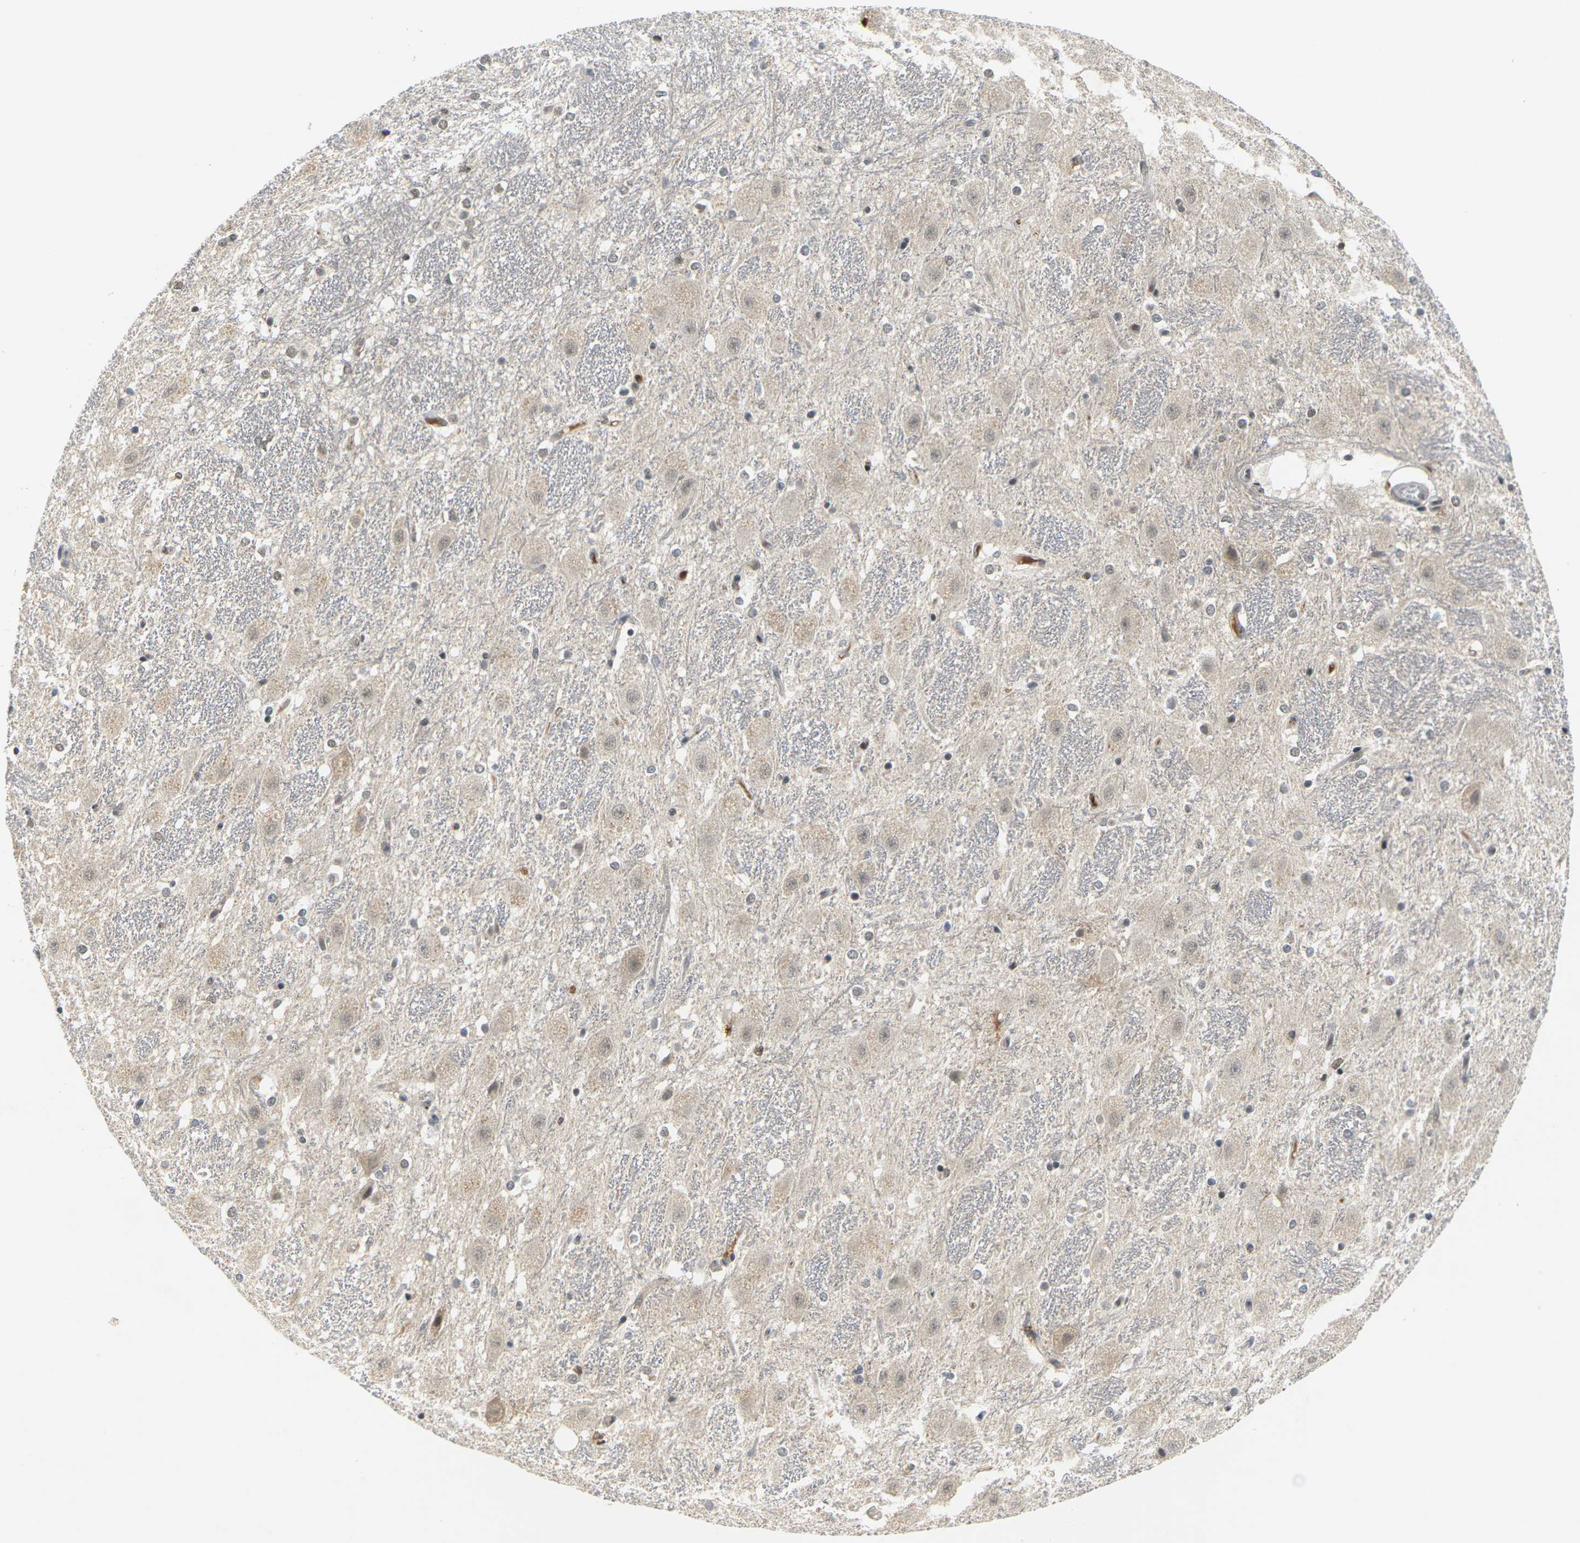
{"staining": {"intensity": "moderate", "quantity": "<25%", "location": "nuclear"}, "tissue": "hippocampus", "cell_type": "Glial cells", "image_type": "normal", "snomed": [{"axis": "morphology", "description": "Normal tissue, NOS"}, {"axis": "topography", "description": "Hippocampus"}], "caption": "An immunohistochemistry (IHC) photomicrograph of unremarkable tissue is shown. Protein staining in brown highlights moderate nuclear positivity in hippocampus within glial cells. (Brightfield microscopy of DAB IHC at high magnification).", "gene": "NELFA", "patient": {"sex": "female", "age": 19}}